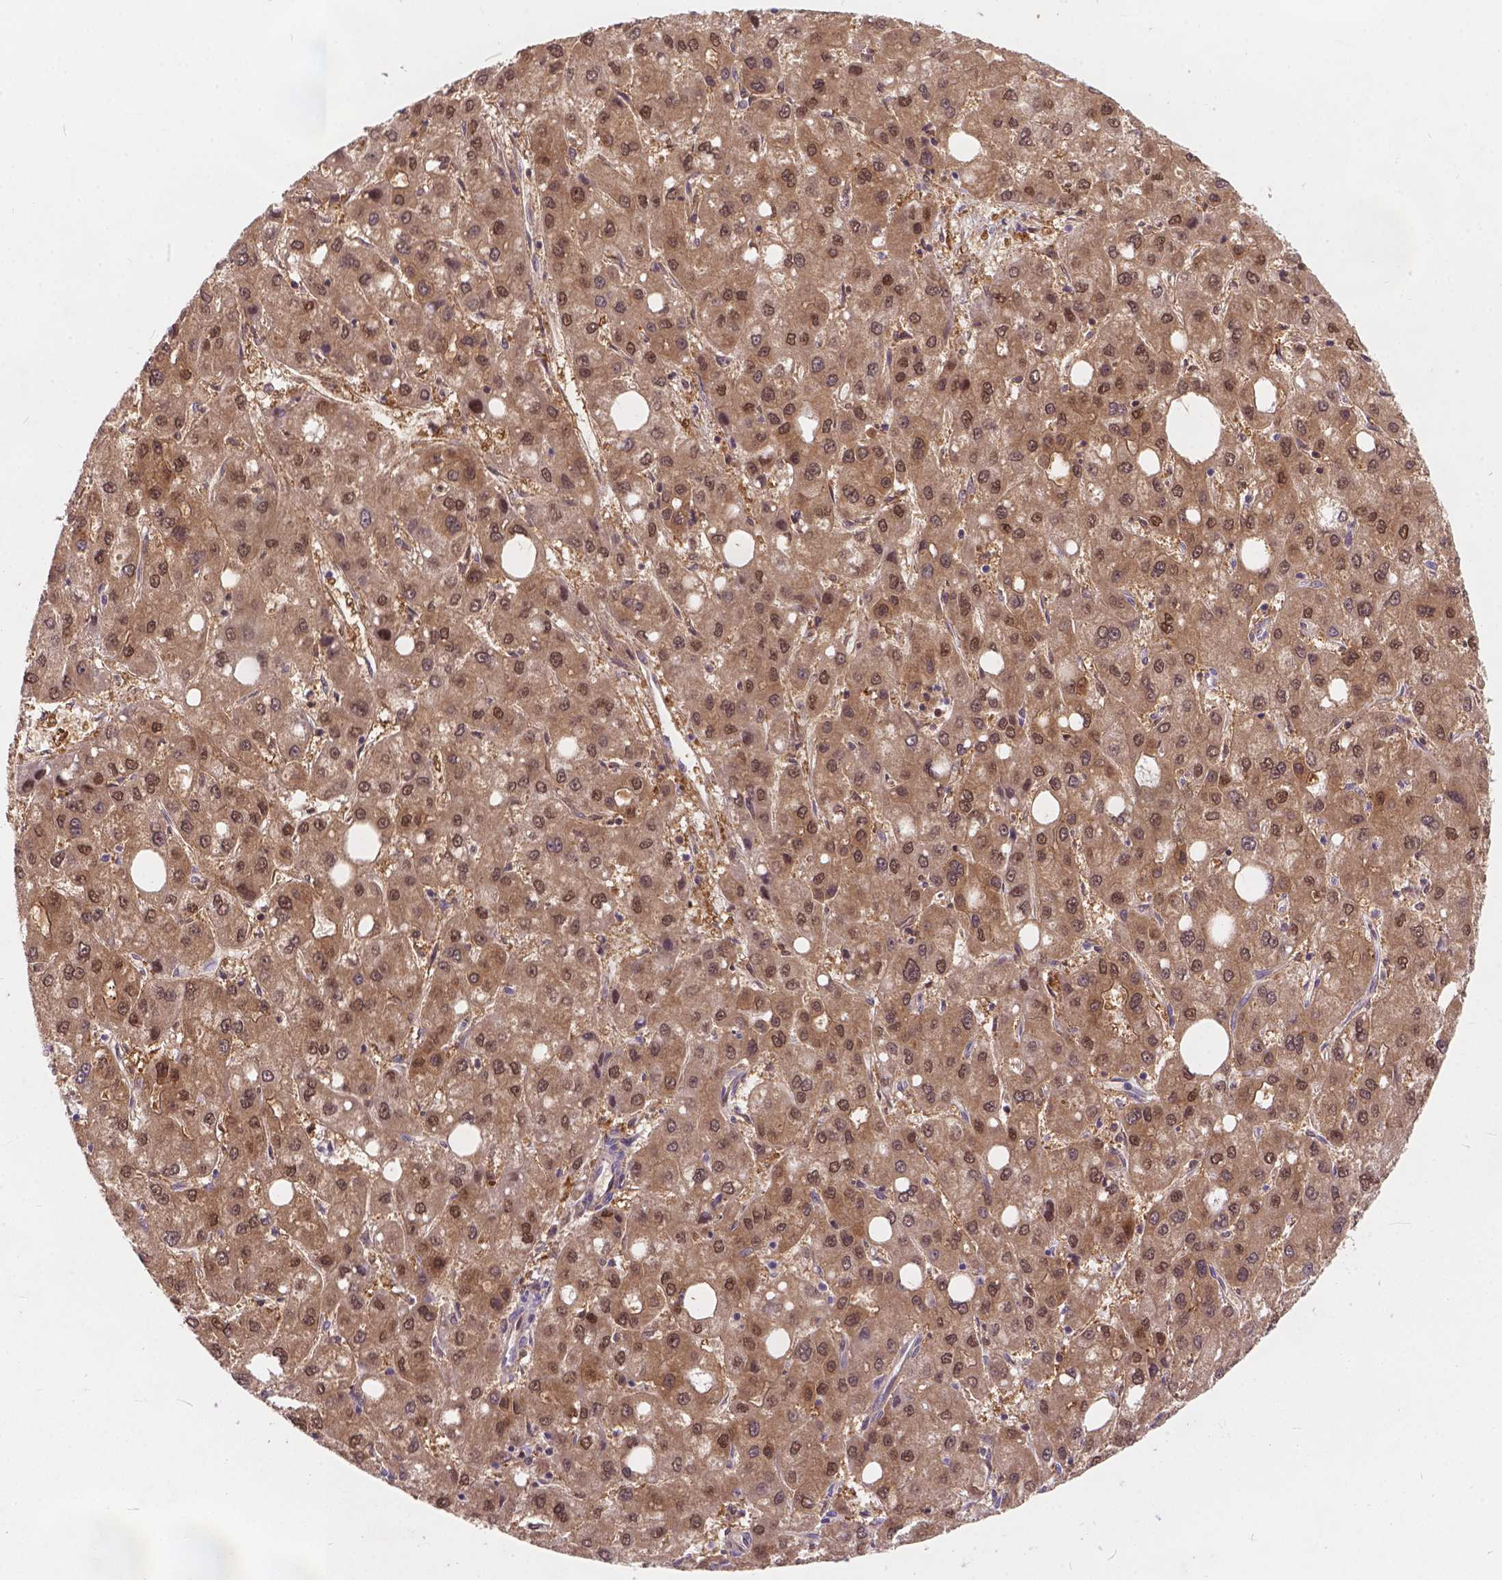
{"staining": {"intensity": "moderate", "quantity": "25%-75%", "location": "cytoplasmic/membranous,nuclear"}, "tissue": "liver cancer", "cell_type": "Tumor cells", "image_type": "cancer", "snomed": [{"axis": "morphology", "description": "Carcinoma, Hepatocellular, NOS"}, {"axis": "topography", "description": "Liver"}], "caption": "This is a histology image of immunohistochemistry staining of liver hepatocellular carcinoma, which shows moderate expression in the cytoplasmic/membranous and nuclear of tumor cells.", "gene": "PEX11G", "patient": {"sex": "male", "age": 73}}